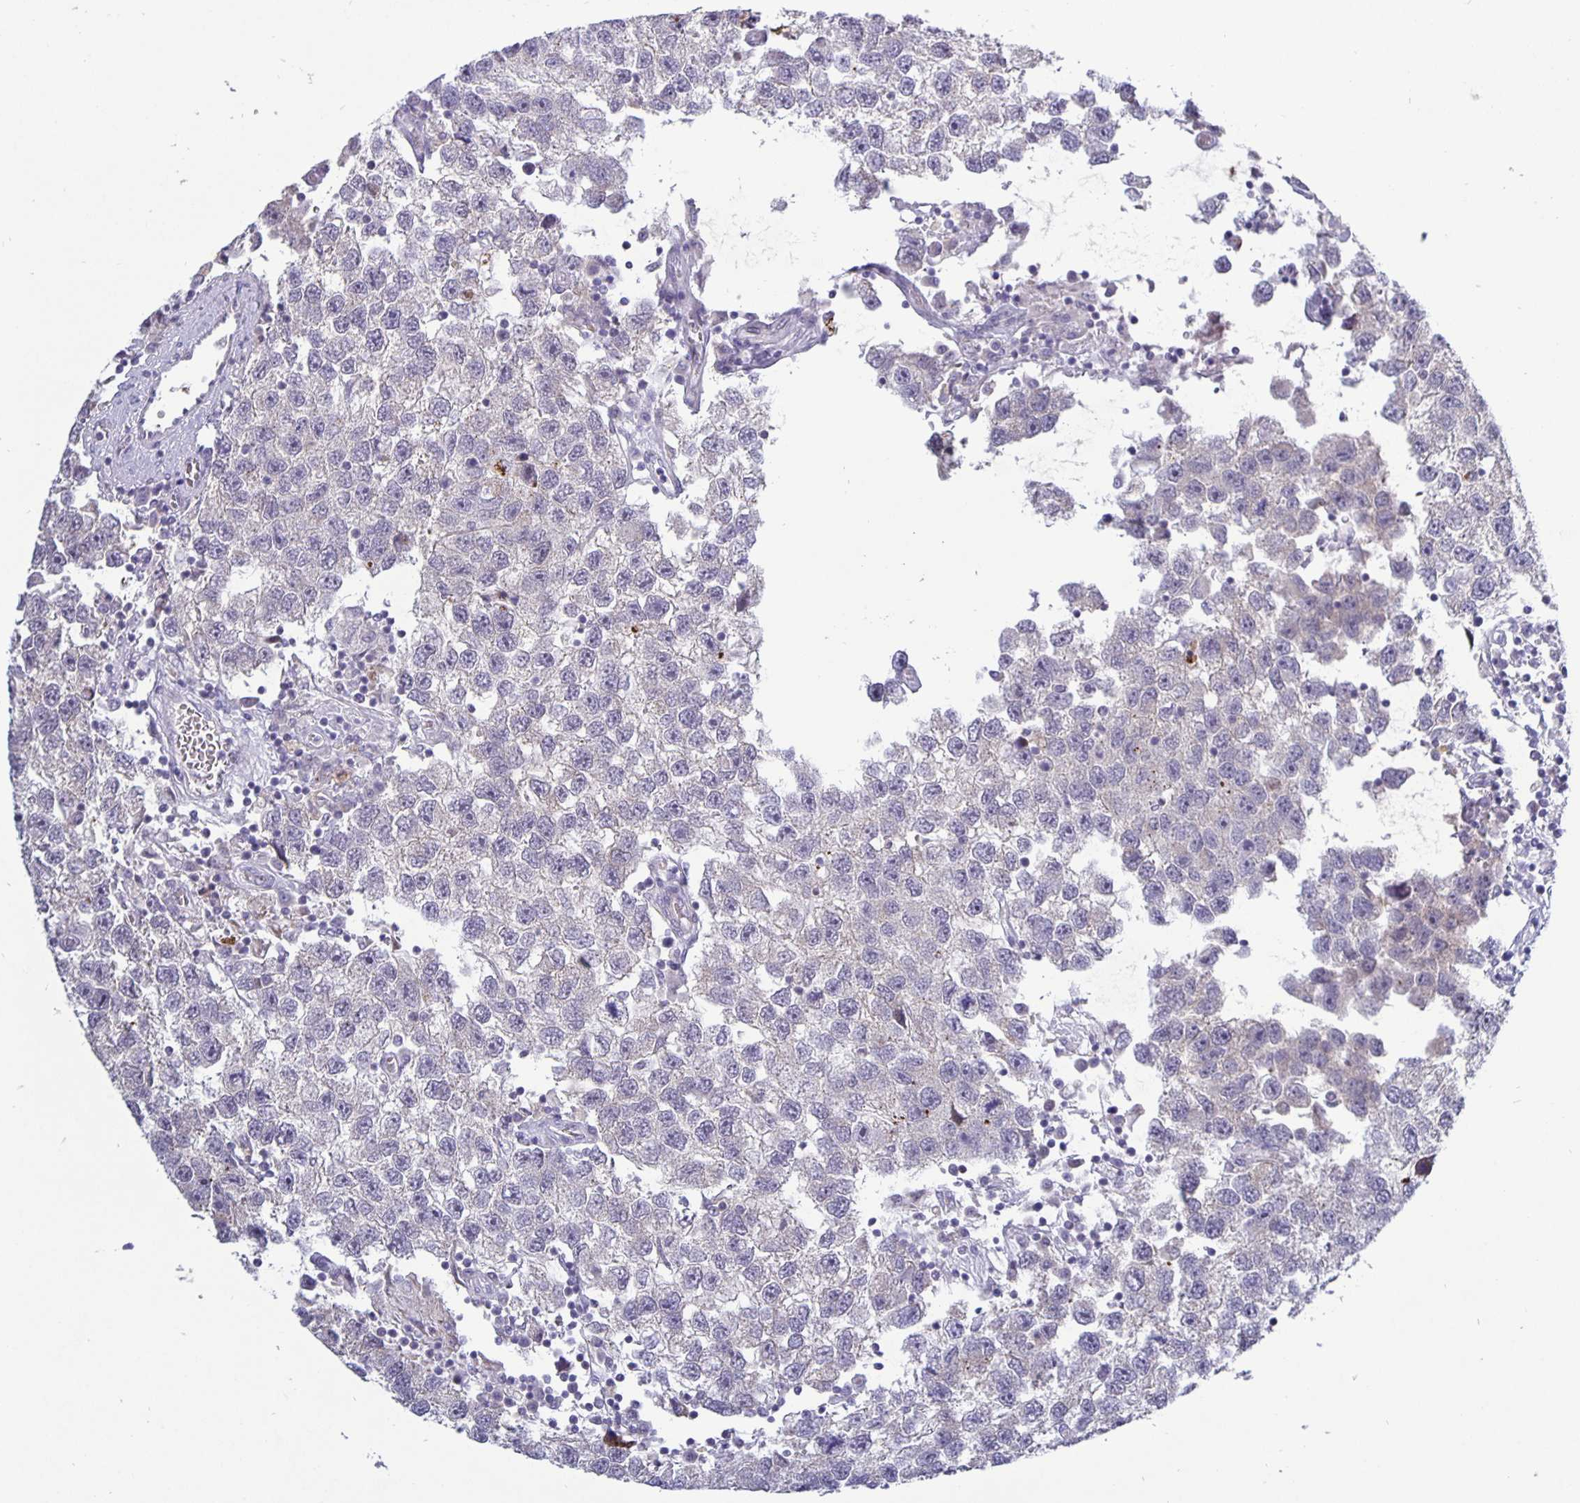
{"staining": {"intensity": "negative", "quantity": "none", "location": "none"}, "tissue": "testis cancer", "cell_type": "Tumor cells", "image_type": "cancer", "snomed": [{"axis": "morphology", "description": "Seminoma, NOS"}, {"axis": "topography", "description": "Testis"}], "caption": "Protein analysis of testis cancer (seminoma) shows no significant expression in tumor cells.", "gene": "ERBB2", "patient": {"sex": "male", "age": 26}}